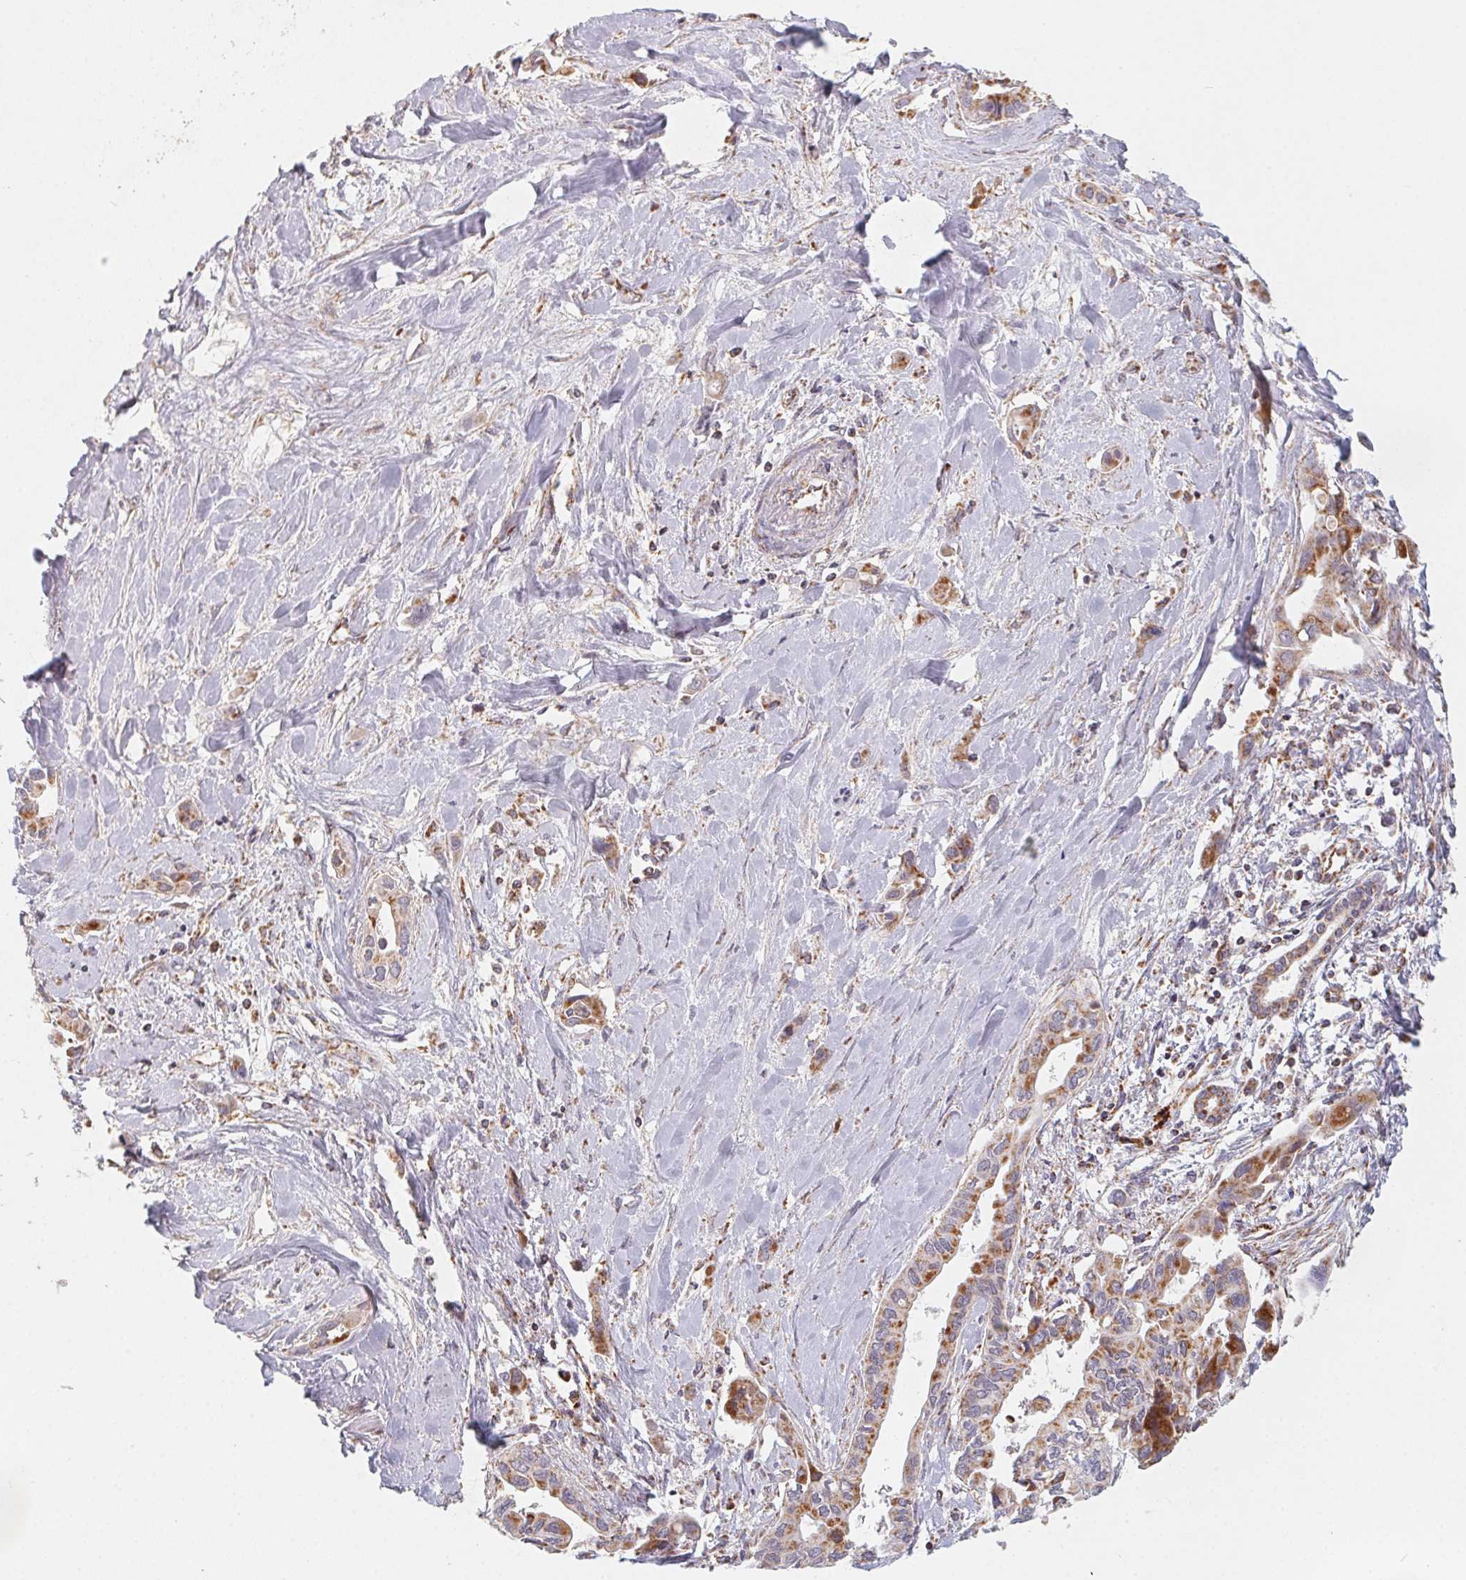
{"staining": {"intensity": "moderate", "quantity": "25%-75%", "location": "cytoplasmic/membranous"}, "tissue": "liver cancer", "cell_type": "Tumor cells", "image_type": "cancer", "snomed": [{"axis": "morphology", "description": "Cholangiocarcinoma"}, {"axis": "topography", "description": "Liver"}], "caption": "Approximately 25%-75% of tumor cells in liver cholangiocarcinoma demonstrate moderate cytoplasmic/membranous protein positivity as visualized by brown immunohistochemical staining.", "gene": "NDUFS6", "patient": {"sex": "female", "age": 64}}